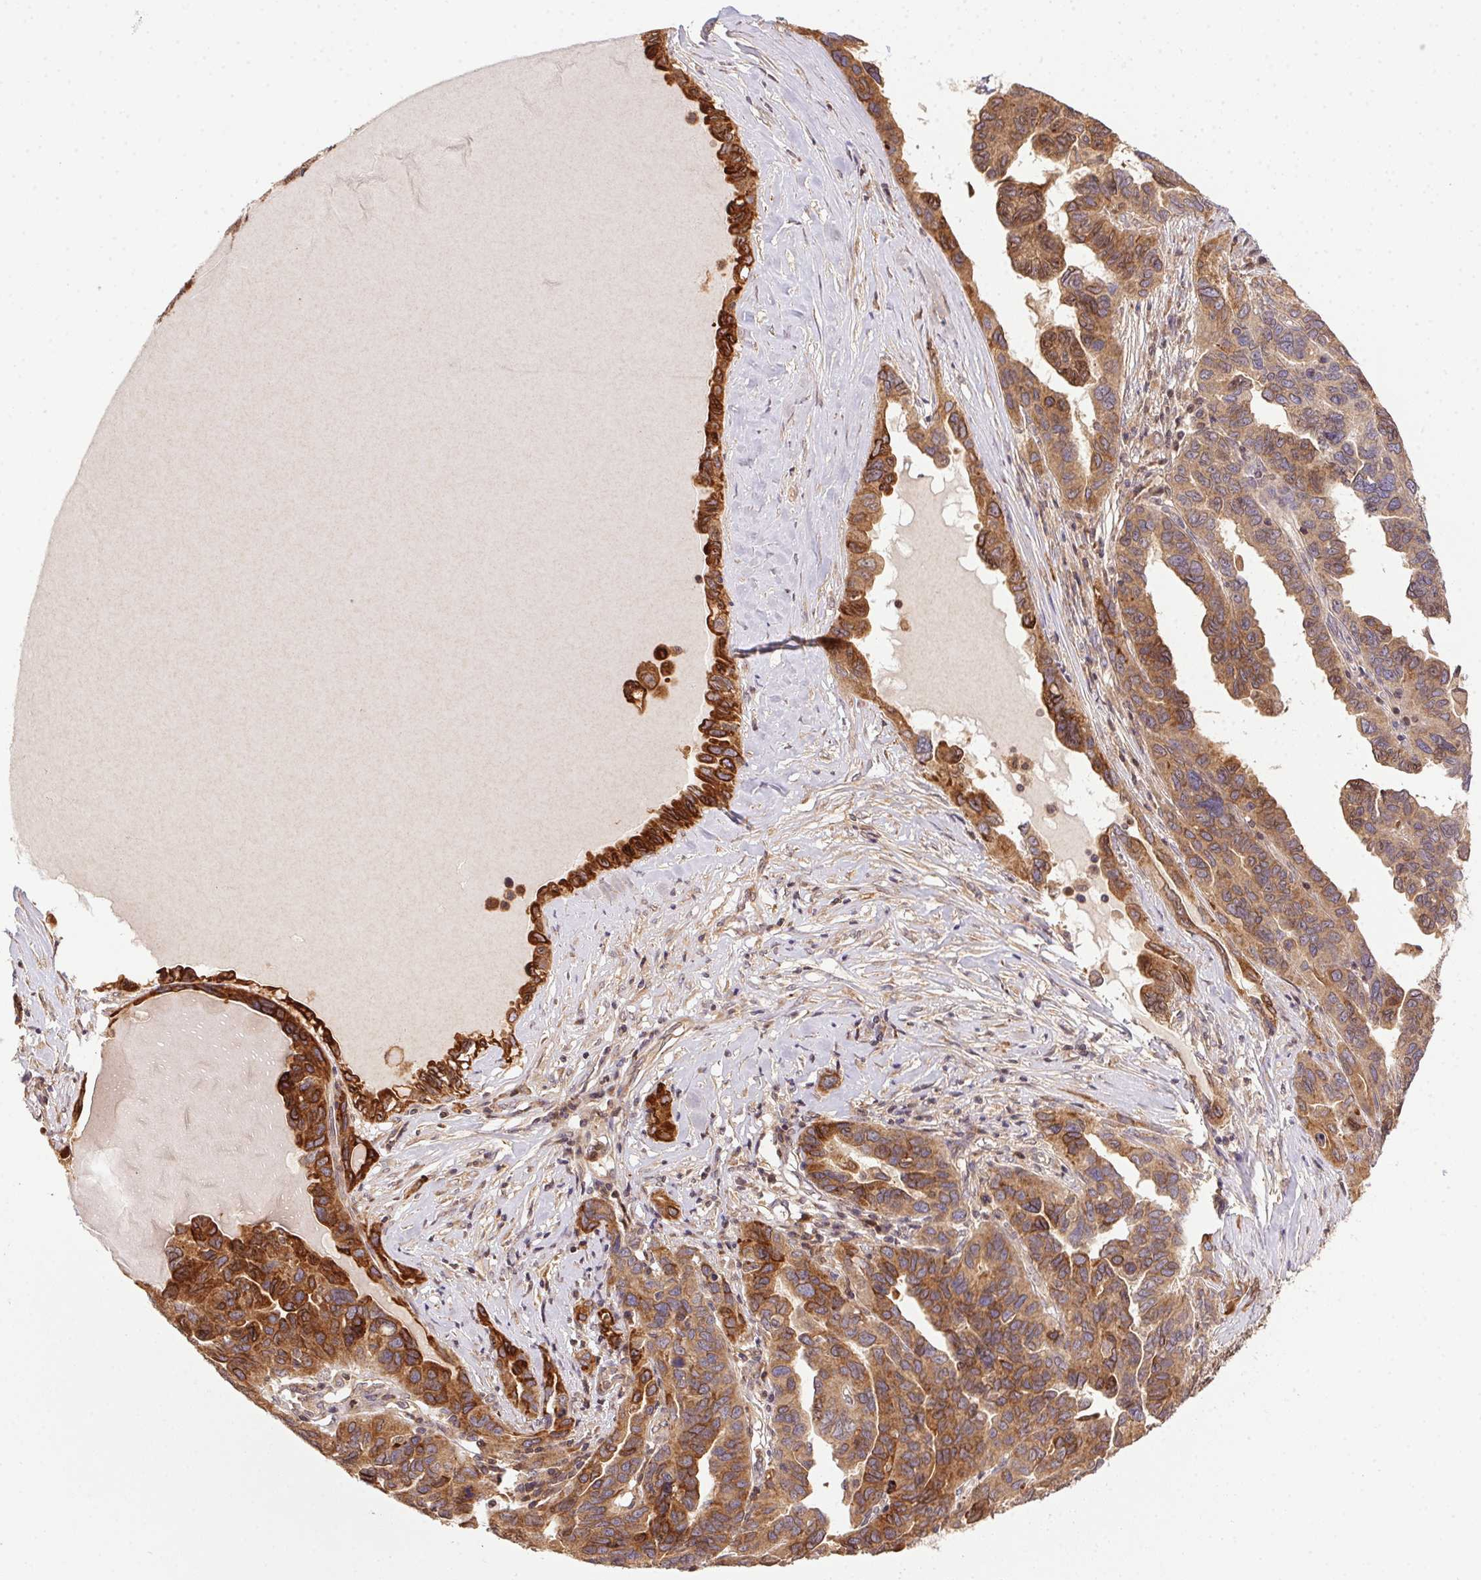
{"staining": {"intensity": "moderate", "quantity": ">75%", "location": "cytoplasmic/membranous"}, "tissue": "ovarian cancer", "cell_type": "Tumor cells", "image_type": "cancer", "snomed": [{"axis": "morphology", "description": "Cystadenocarcinoma, serous, NOS"}, {"axis": "topography", "description": "Ovary"}], "caption": "An image of human ovarian cancer stained for a protein demonstrates moderate cytoplasmic/membranous brown staining in tumor cells. (brown staining indicates protein expression, while blue staining denotes nuclei).", "gene": "MEX3D", "patient": {"sex": "female", "age": 64}}